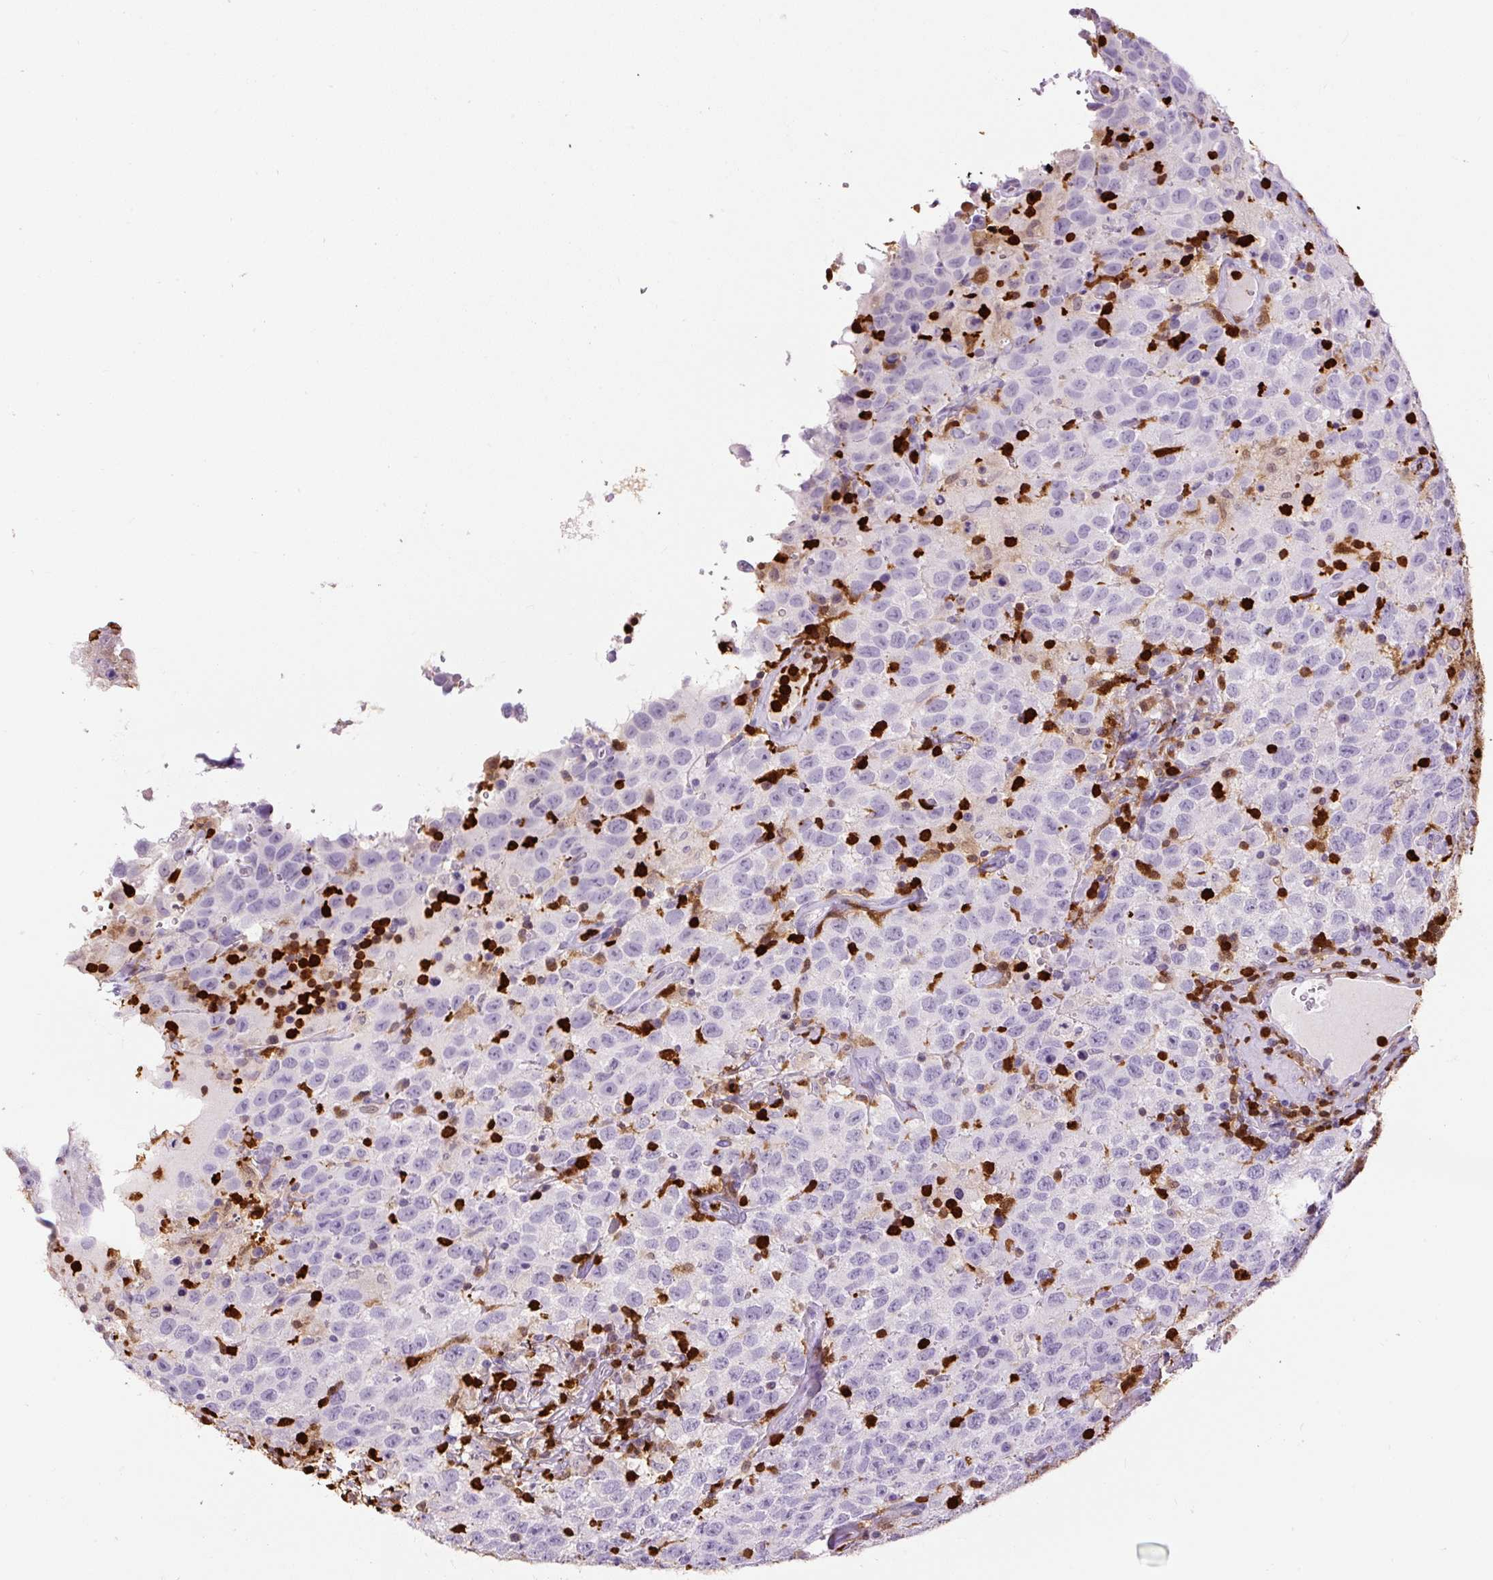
{"staining": {"intensity": "negative", "quantity": "none", "location": "none"}, "tissue": "testis cancer", "cell_type": "Tumor cells", "image_type": "cancer", "snomed": [{"axis": "morphology", "description": "Seminoma, NOS"}, {"axis": "topography", "description": "Testis"}], "caption": "IHC micrograph of neoplastic tissue: human testis cancer (seminoma) stained with DAB (3,3'-diaminobenzidine) exhibits no significant protein expression in tumor cells.", "gene": "S100A4", "patient": {"sex": "male", "age": 41}}